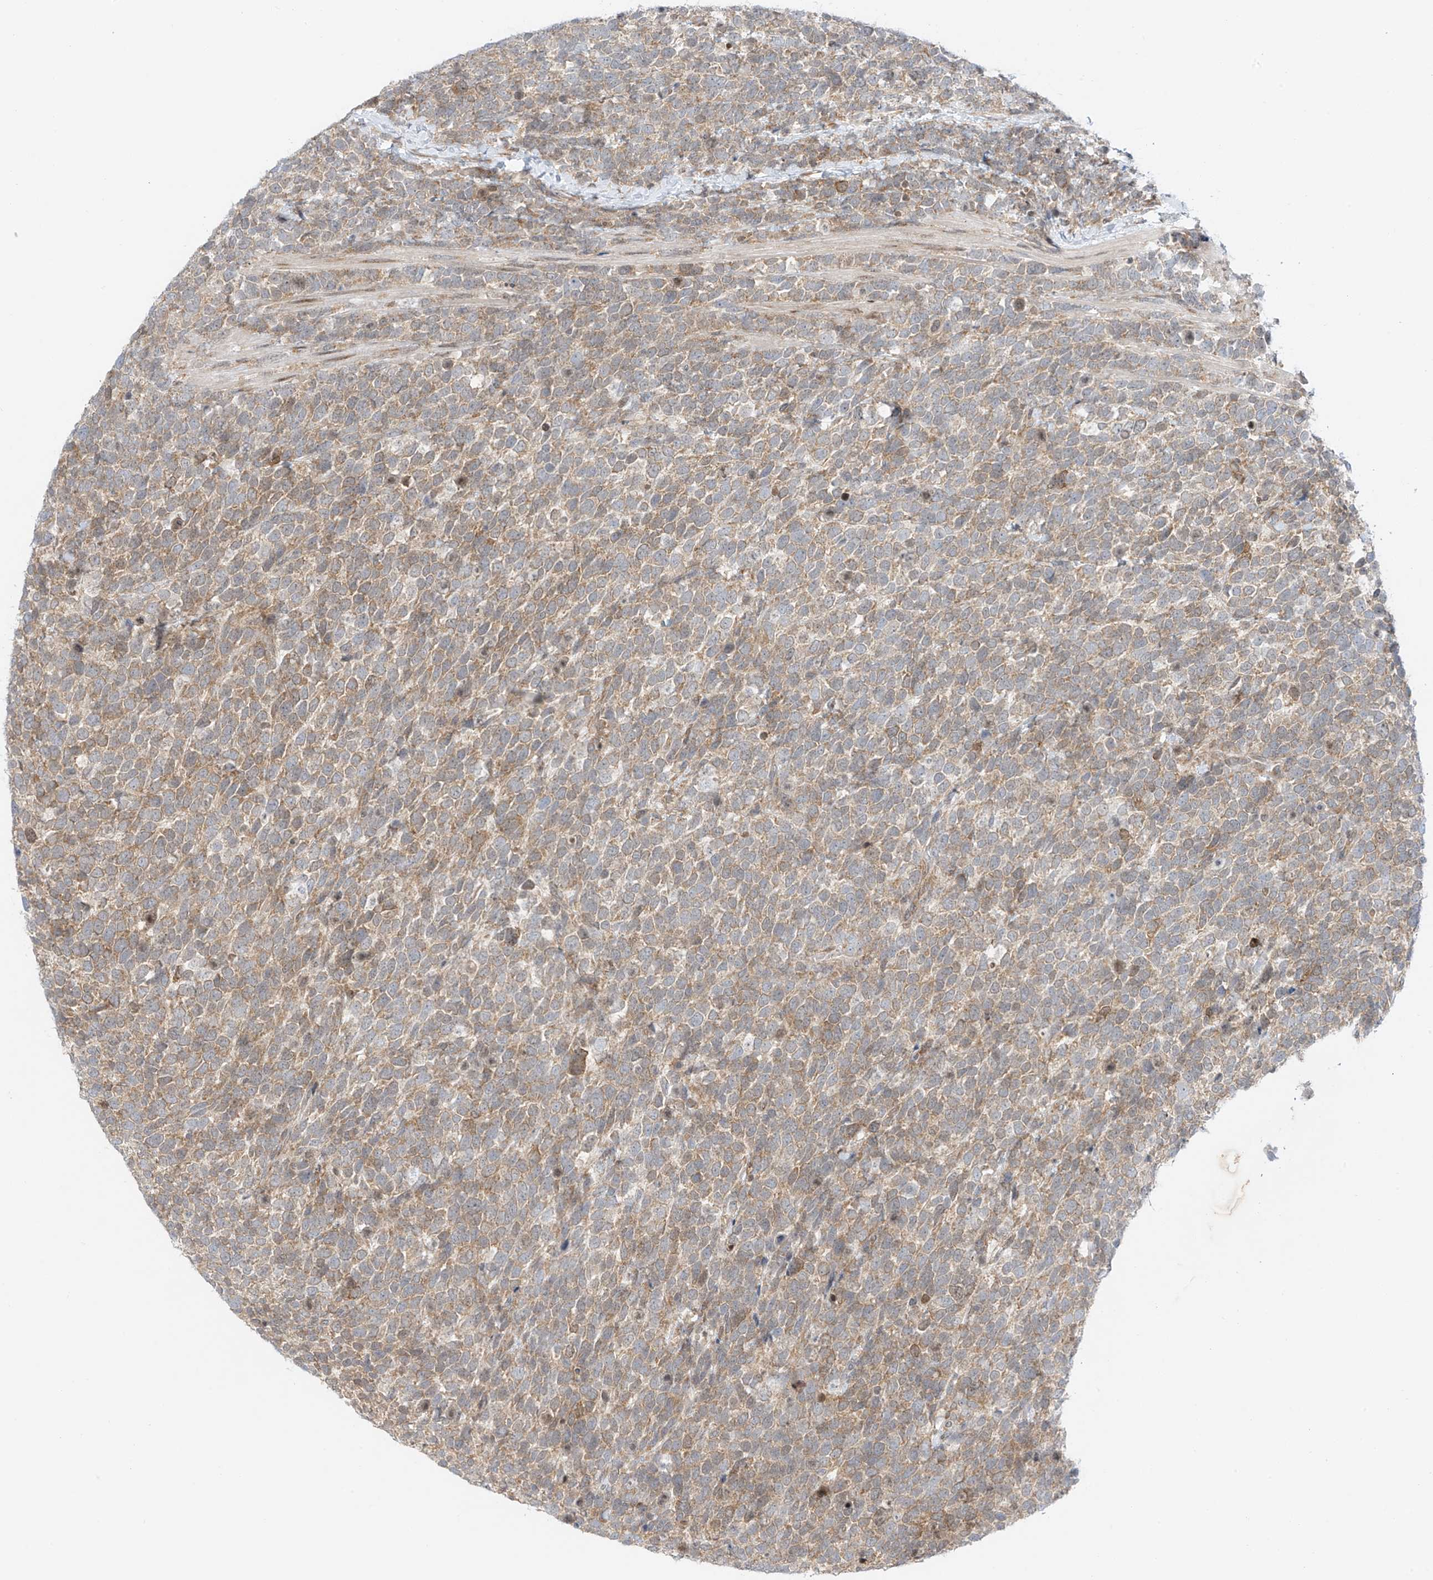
{"staining": {"intensity": "weak", "quantity": ">75%", "location": "cytoplasmic/membranous"}, "tissue": "urothelial cancer", "cell_type": "Tumor cells", "image_type": "cancer", "snomed": [{"axis": "morphology", "description": "Urothelial carcinoma, High grade"}, {"axis": "topography", "description": "Urinary bladder"}], "caption": "High-power microscopy captured an IHC histopathology image of urothelial cancer, revealing weak cytoplasmic/membranous staining in approximately >75% of tumor cells. (Stains: DAB (3,3'-diaminobenzidine) in brown, nuclei in blue, Microscopy: brightfield microscopy at high magnification).", "gene": "EDF1", "patient": {"sex": "female", "age": 82}}